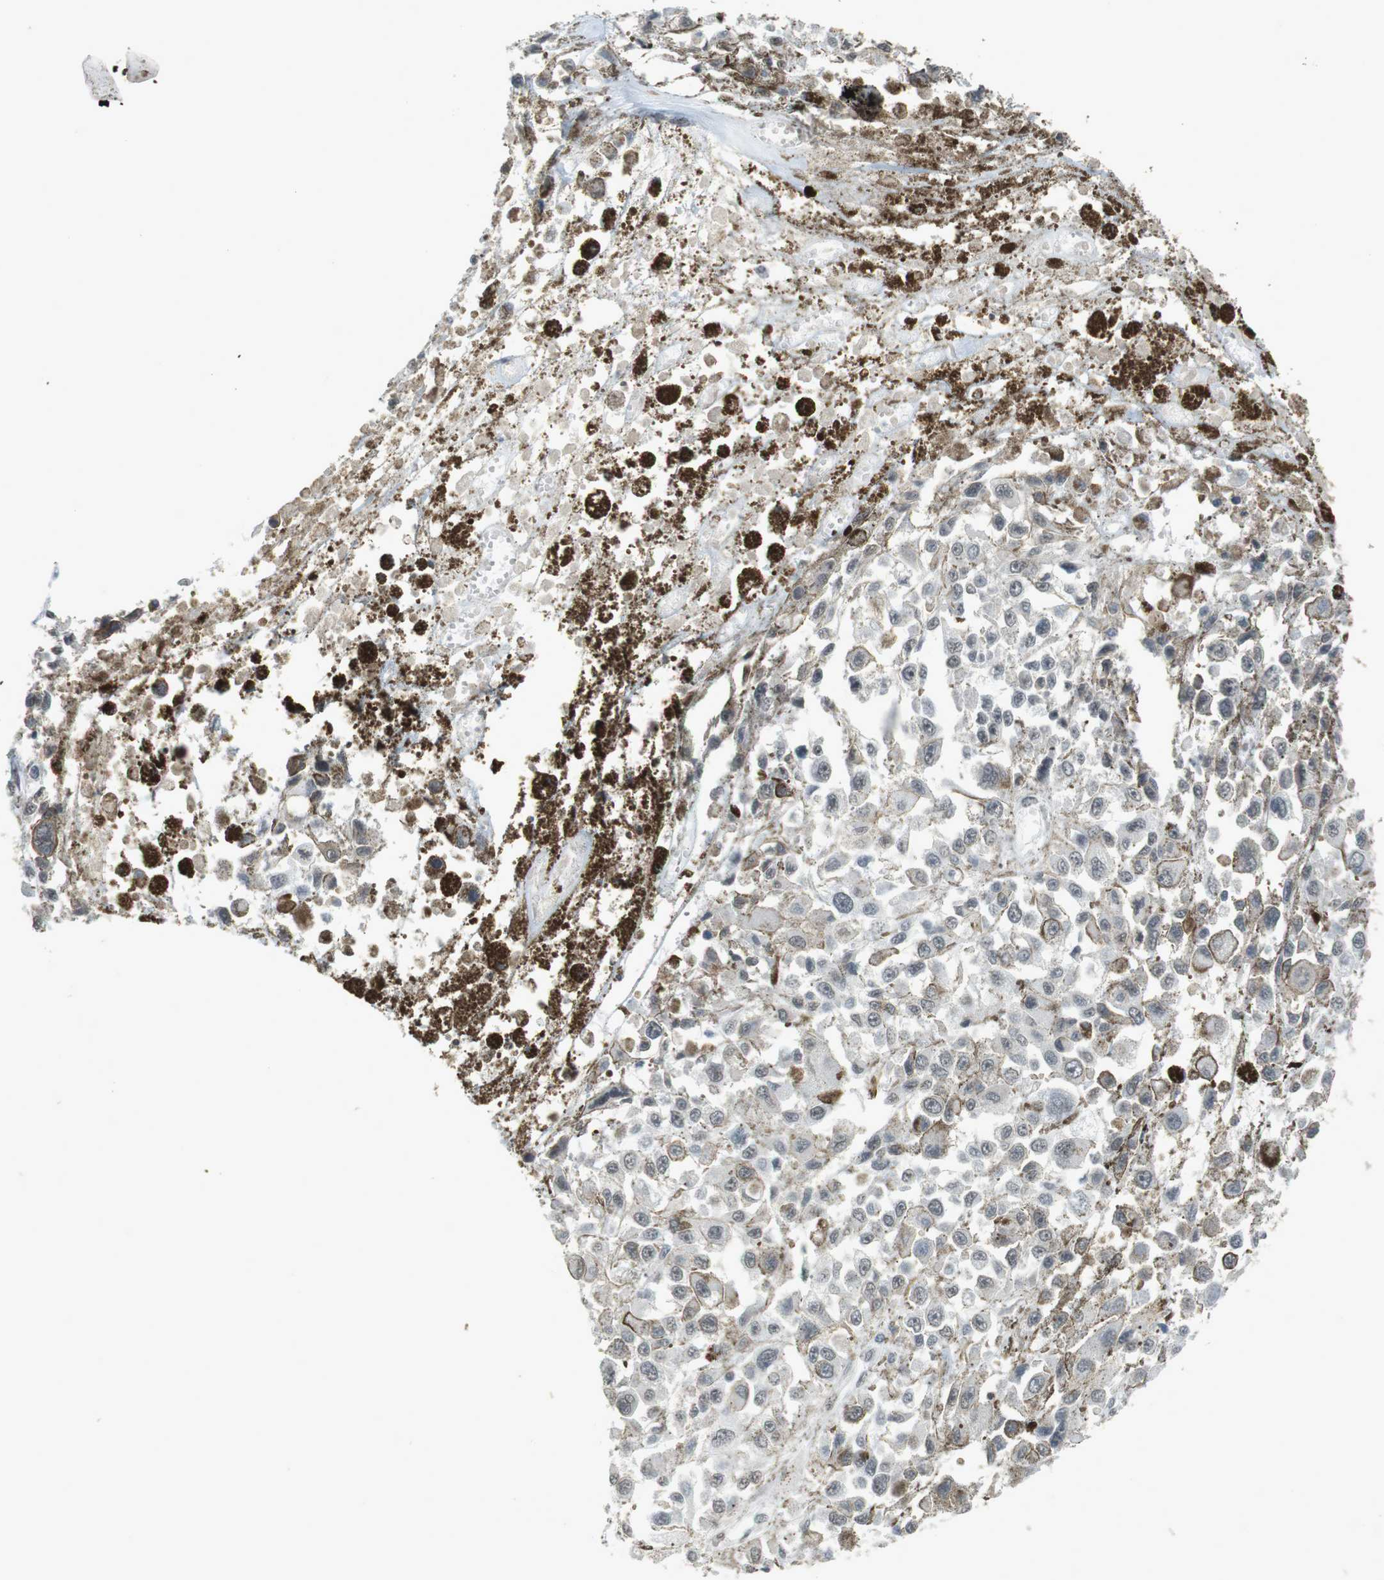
{"staining": {"intensity": "negative", "quantity": "none", "location": "none"}, "tissue": "melanoma", "cell_type": "Tumor cells", "image_type": "cancer", "snomed": [{"axis": "morphology", "description": "Malignant melanoma, Metastatic site"}, {"axis": "topography", "description": "Lymph node"}], "caption": "An IHC micrograph of malignant melanoma (metastatic site) is shown. There is no staining in tumor cells of malignant melanoma (metastatic site).", "gene": "FZD10", "patient": {"sex": "male", "age": 59}}